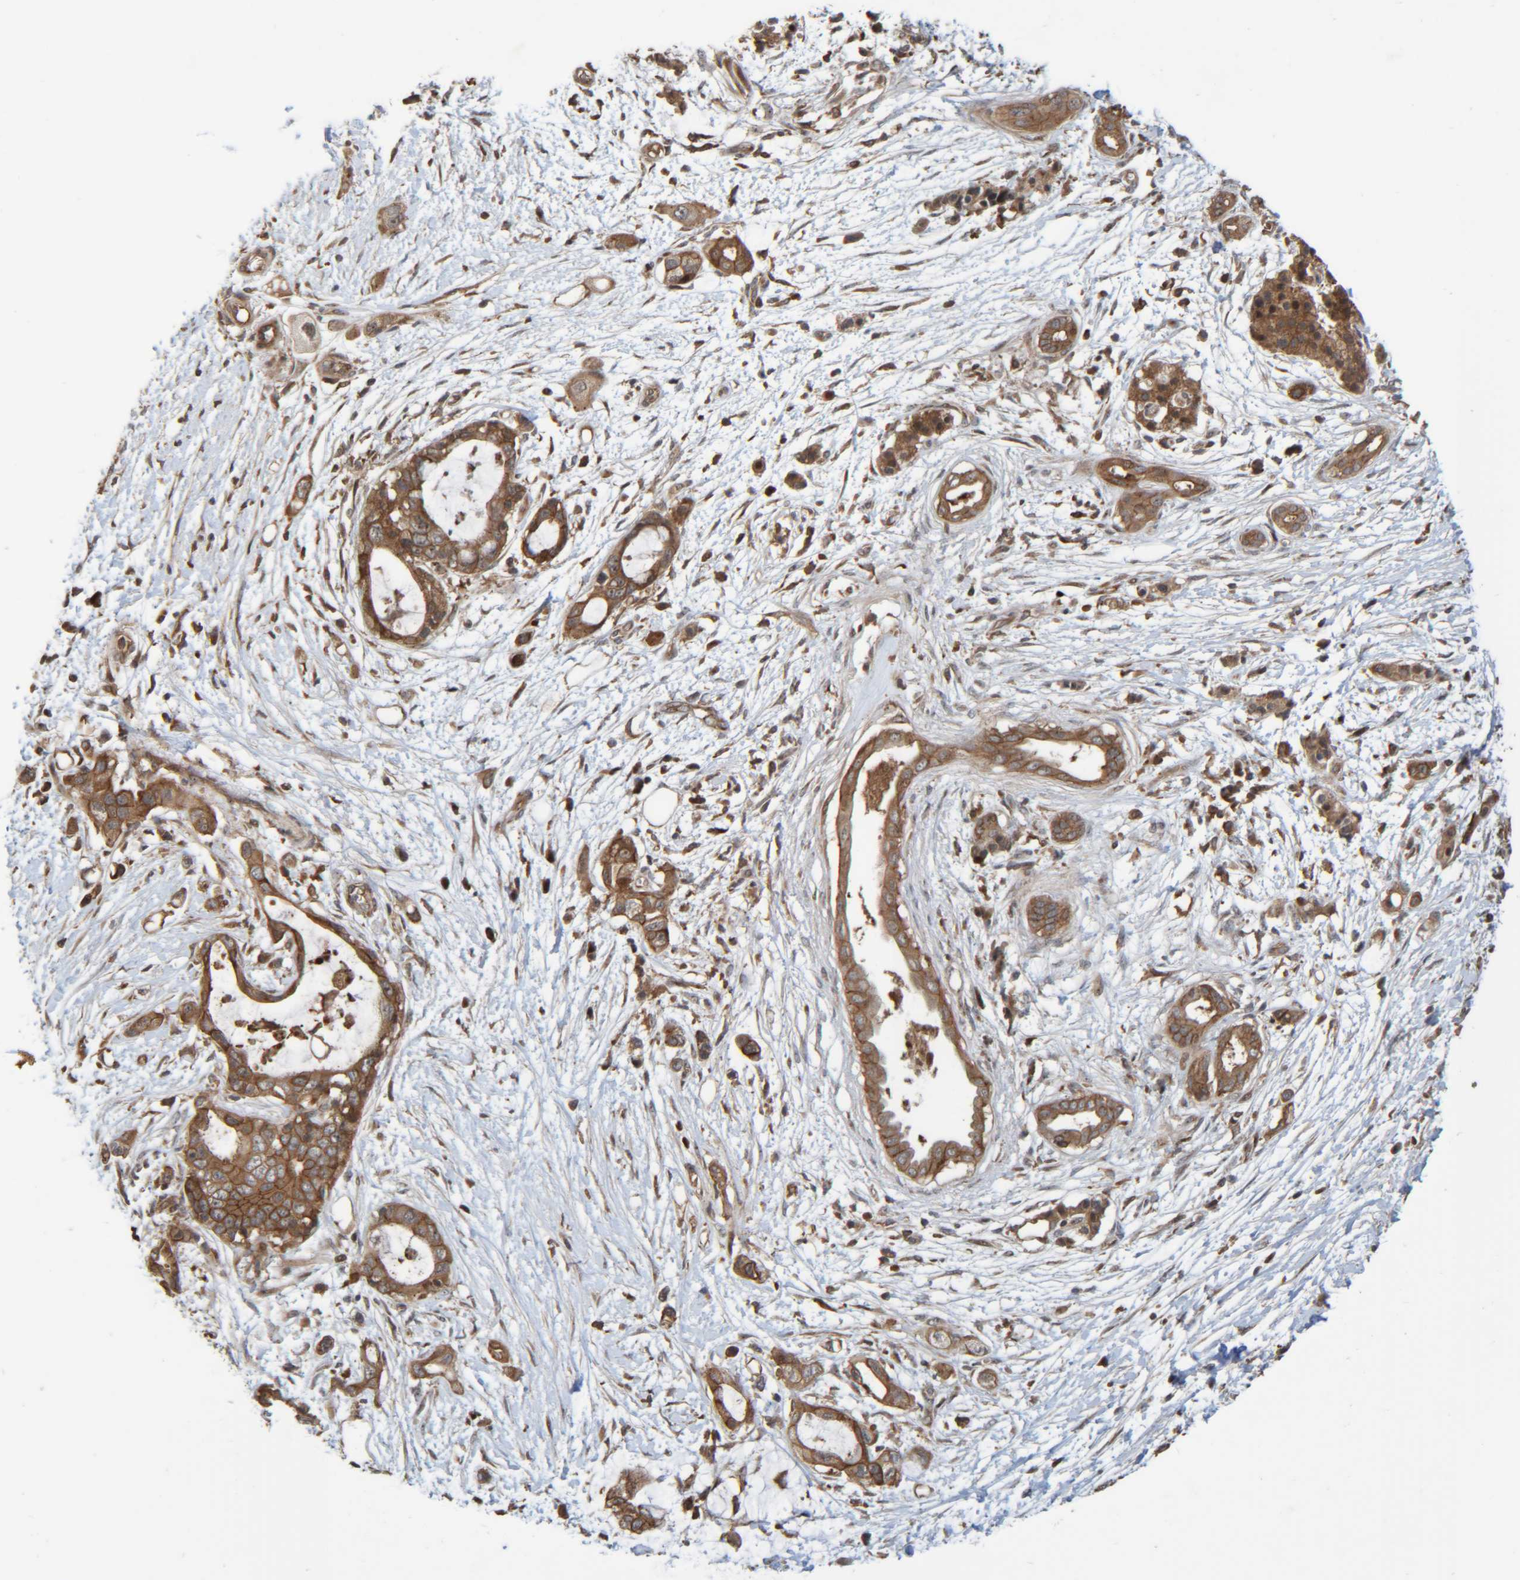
{"staining": {"intensity": "moderate", "quantity": ">75%", "location": "cytoplasmic/membranous"}, "tissue": "pancreatic cancer", "cell_type": "Tumor cells", "image_type": "cancer", "snomed": [{"axis": "morphology", "description": "Adenocarcinoma, NOS"}, {"axis": "topography", "description": "Pancreas"}], "caption": "Pancreatic cancer (adenocarcinoma) stained with immunohistochemistry (IHC) displays moderate cytoplasmic/membranous staining in about >75% of tumor cells. (DAB (3,3'-diaminobenzidine) IHC with brightfield microscopy, high magnification).", "gene": "CCDC57", "patient": {"sex": "male", "age": 59}}